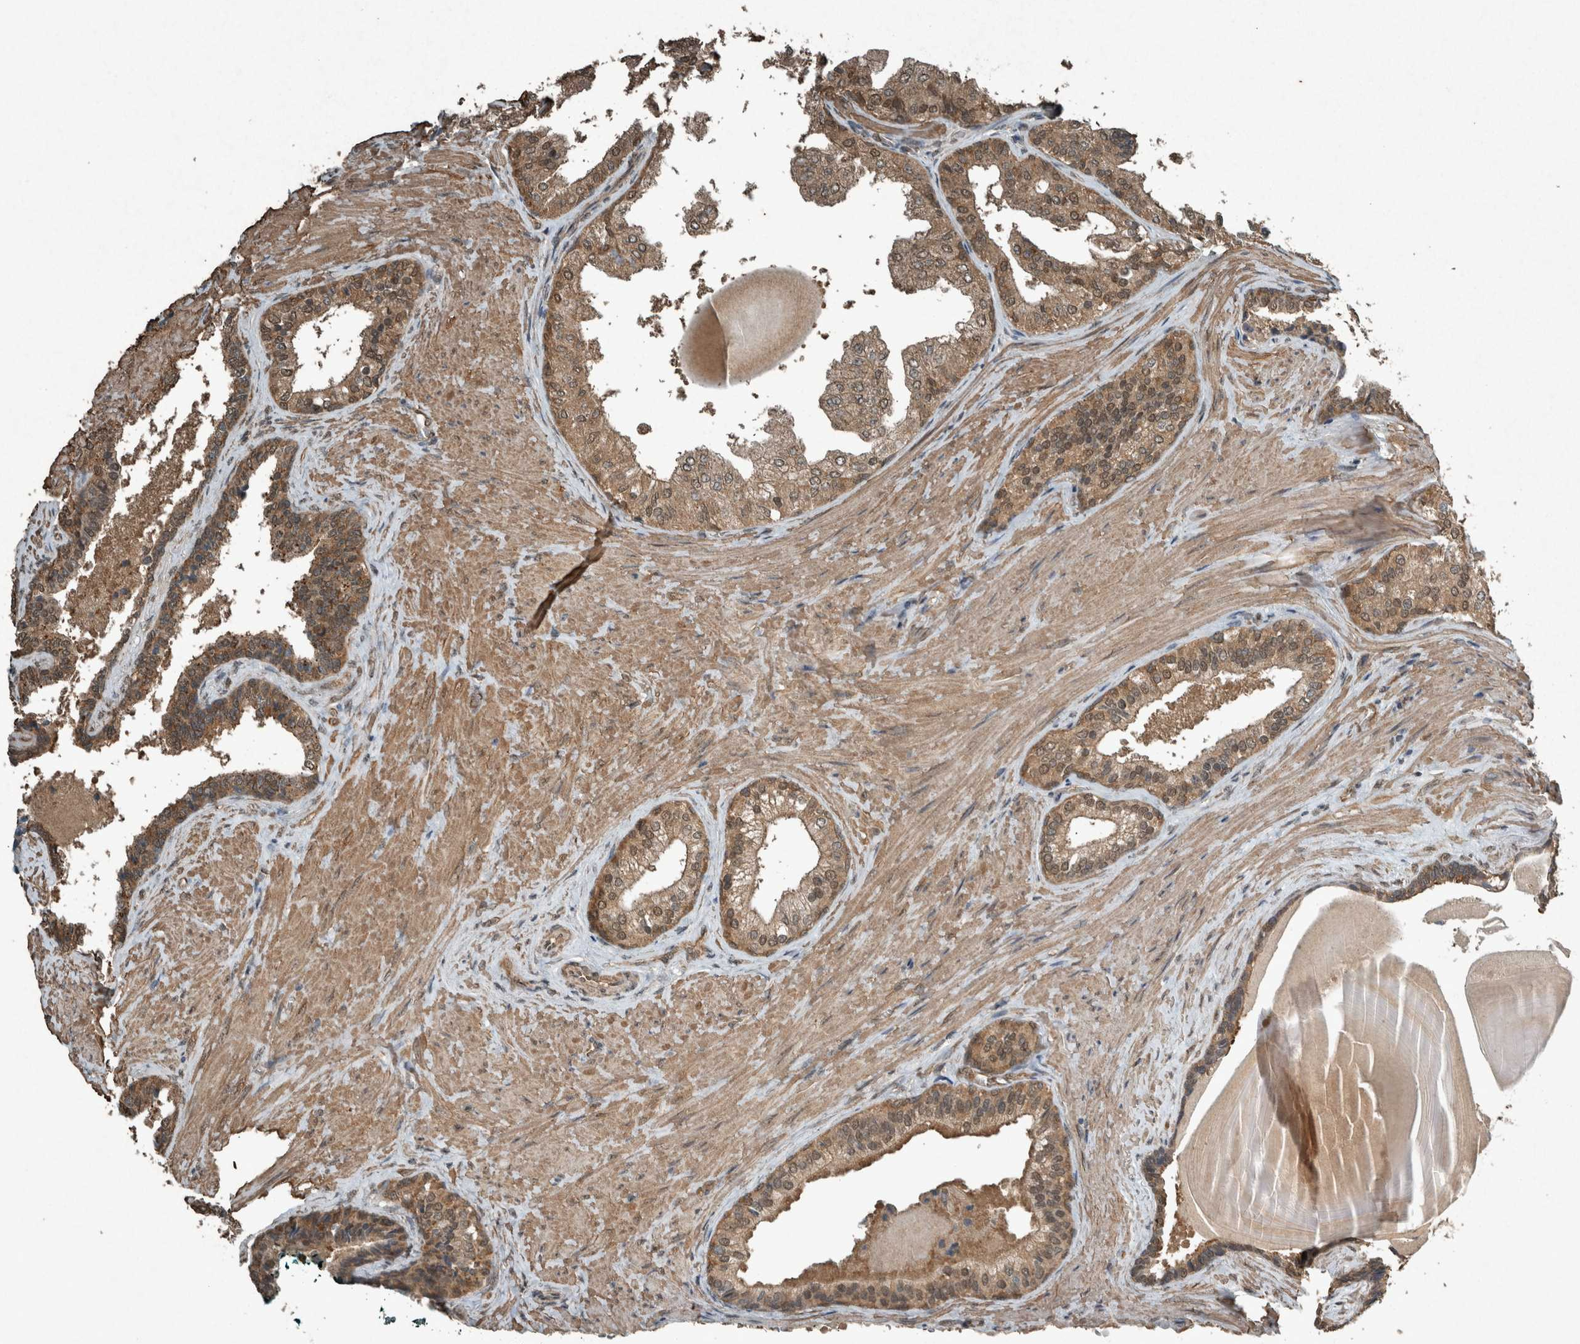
{"staining": {"intensity": "moderate", "quantity": ">75%", "location": "cytoplasmic/membranous,nuclear"}, "tissue": "prostate cancer", "cell_type": "Tumor cells", "image_type": "cancer", "snomed": [{"axis": "morphology", "description": "Adenocarcinoma, Low grade"}, {"axis": "topography", "description": "Prostate"}], "caption": "High-power microscopy captured an immunohistochemistry photomicrograph of prostate low-grade adenocarcinoma, revealing moderate cytoplasmic/membranous and nuclear staining in about >75% of tumor cells.", "gene": "ARHGEF12", "patient": {"sex": "male", "age": 60}}